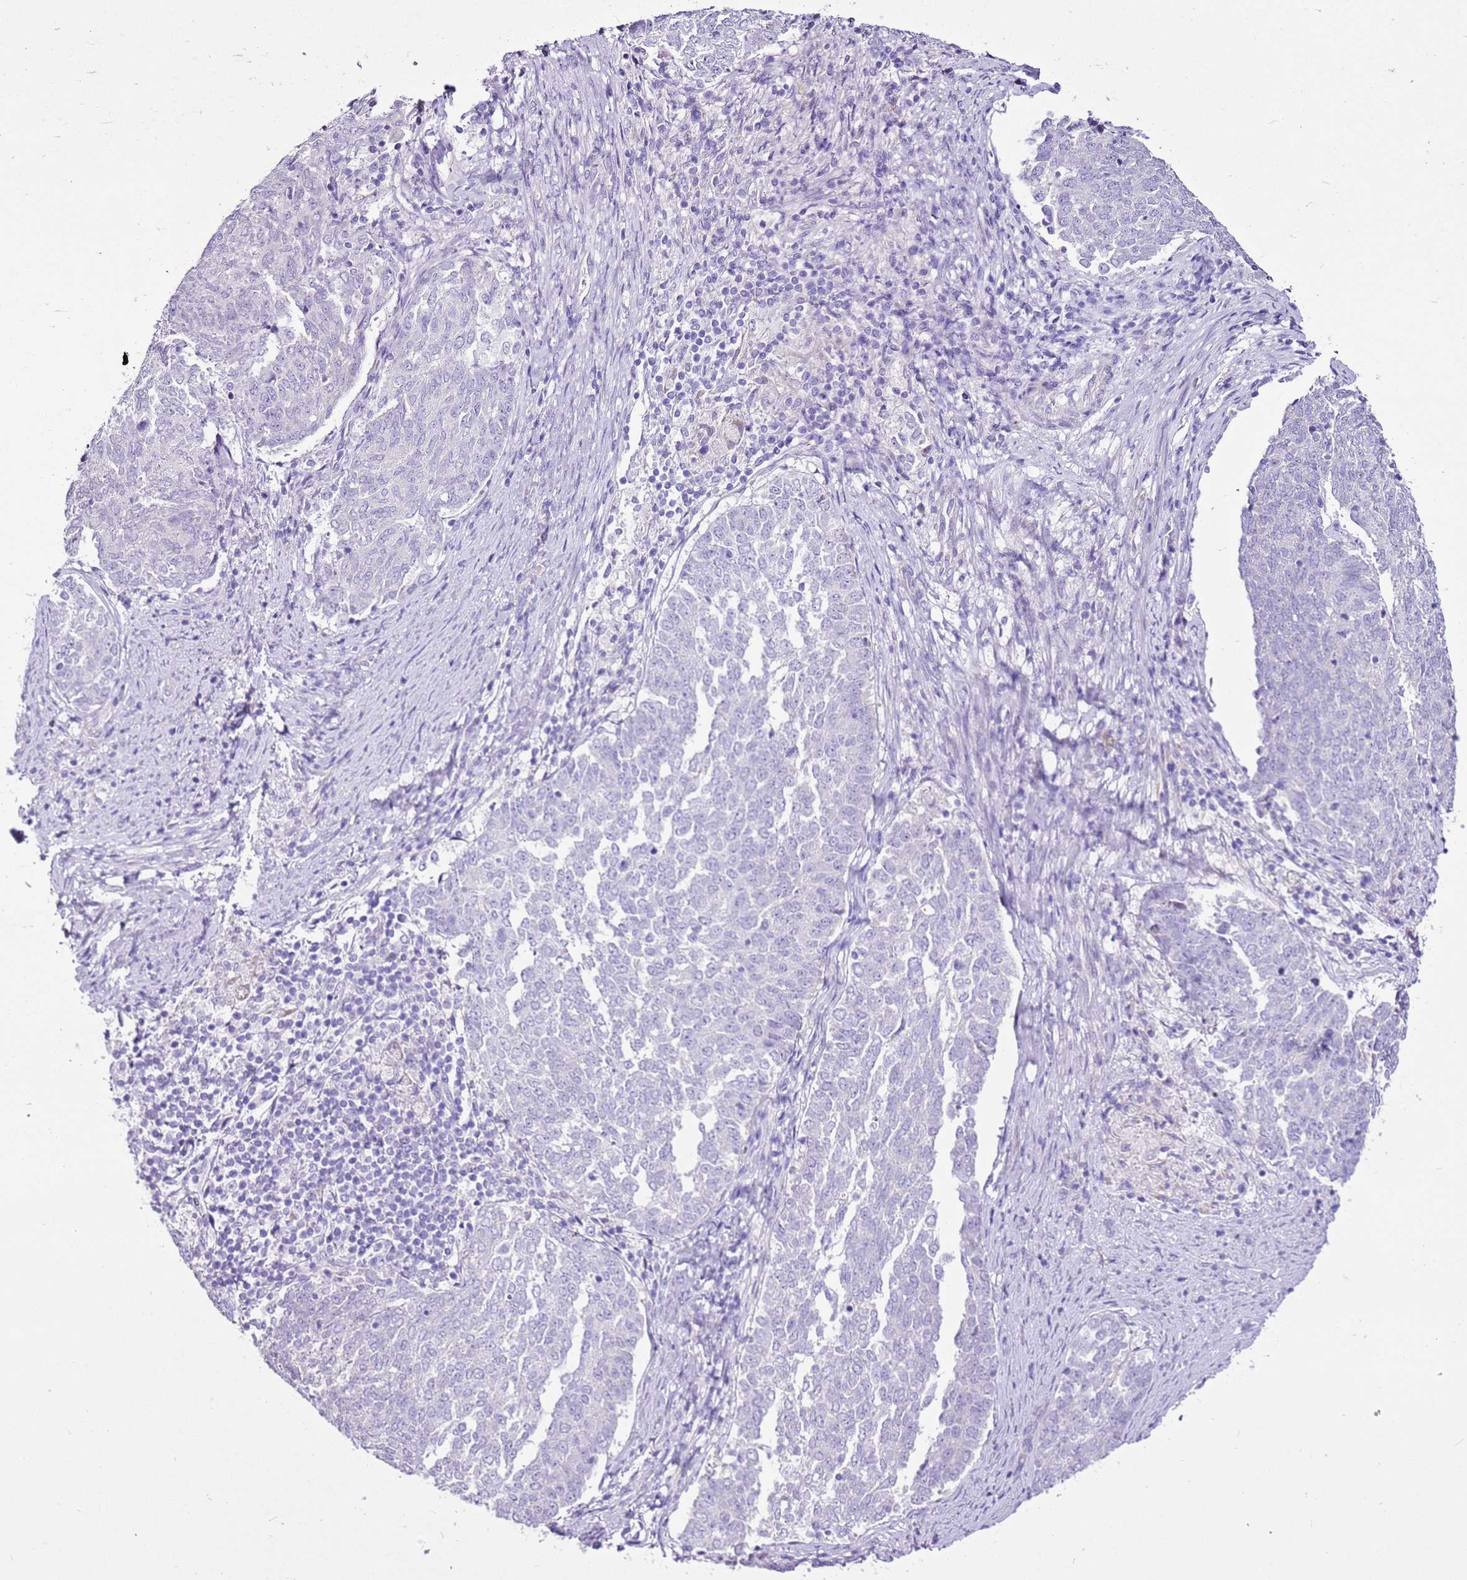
{"staining": {"intensity": "negative", "quantity": "none", "location": "none"}, "tissue": "endometrial cancer", "cell_type": "Tumor cells", "image_type": "cancer", "snomed": [{"axis": "morphology", "description": "Adenocarcinoma, NOS"}, {"axis": "topography", "description": "Endometrium"}], "caption": "Immunohistochemical staining of human endometrial adenocarcinoma reveals no significant staining in tumor cells. (Stains: DAB immunohistochemistry (IHC) with hematoxylin counter stain, Microscopy: brightfield microscopy at high magnification).", "gene": "SLC38A5", "patient": {"sex": "female", "age": 80}}